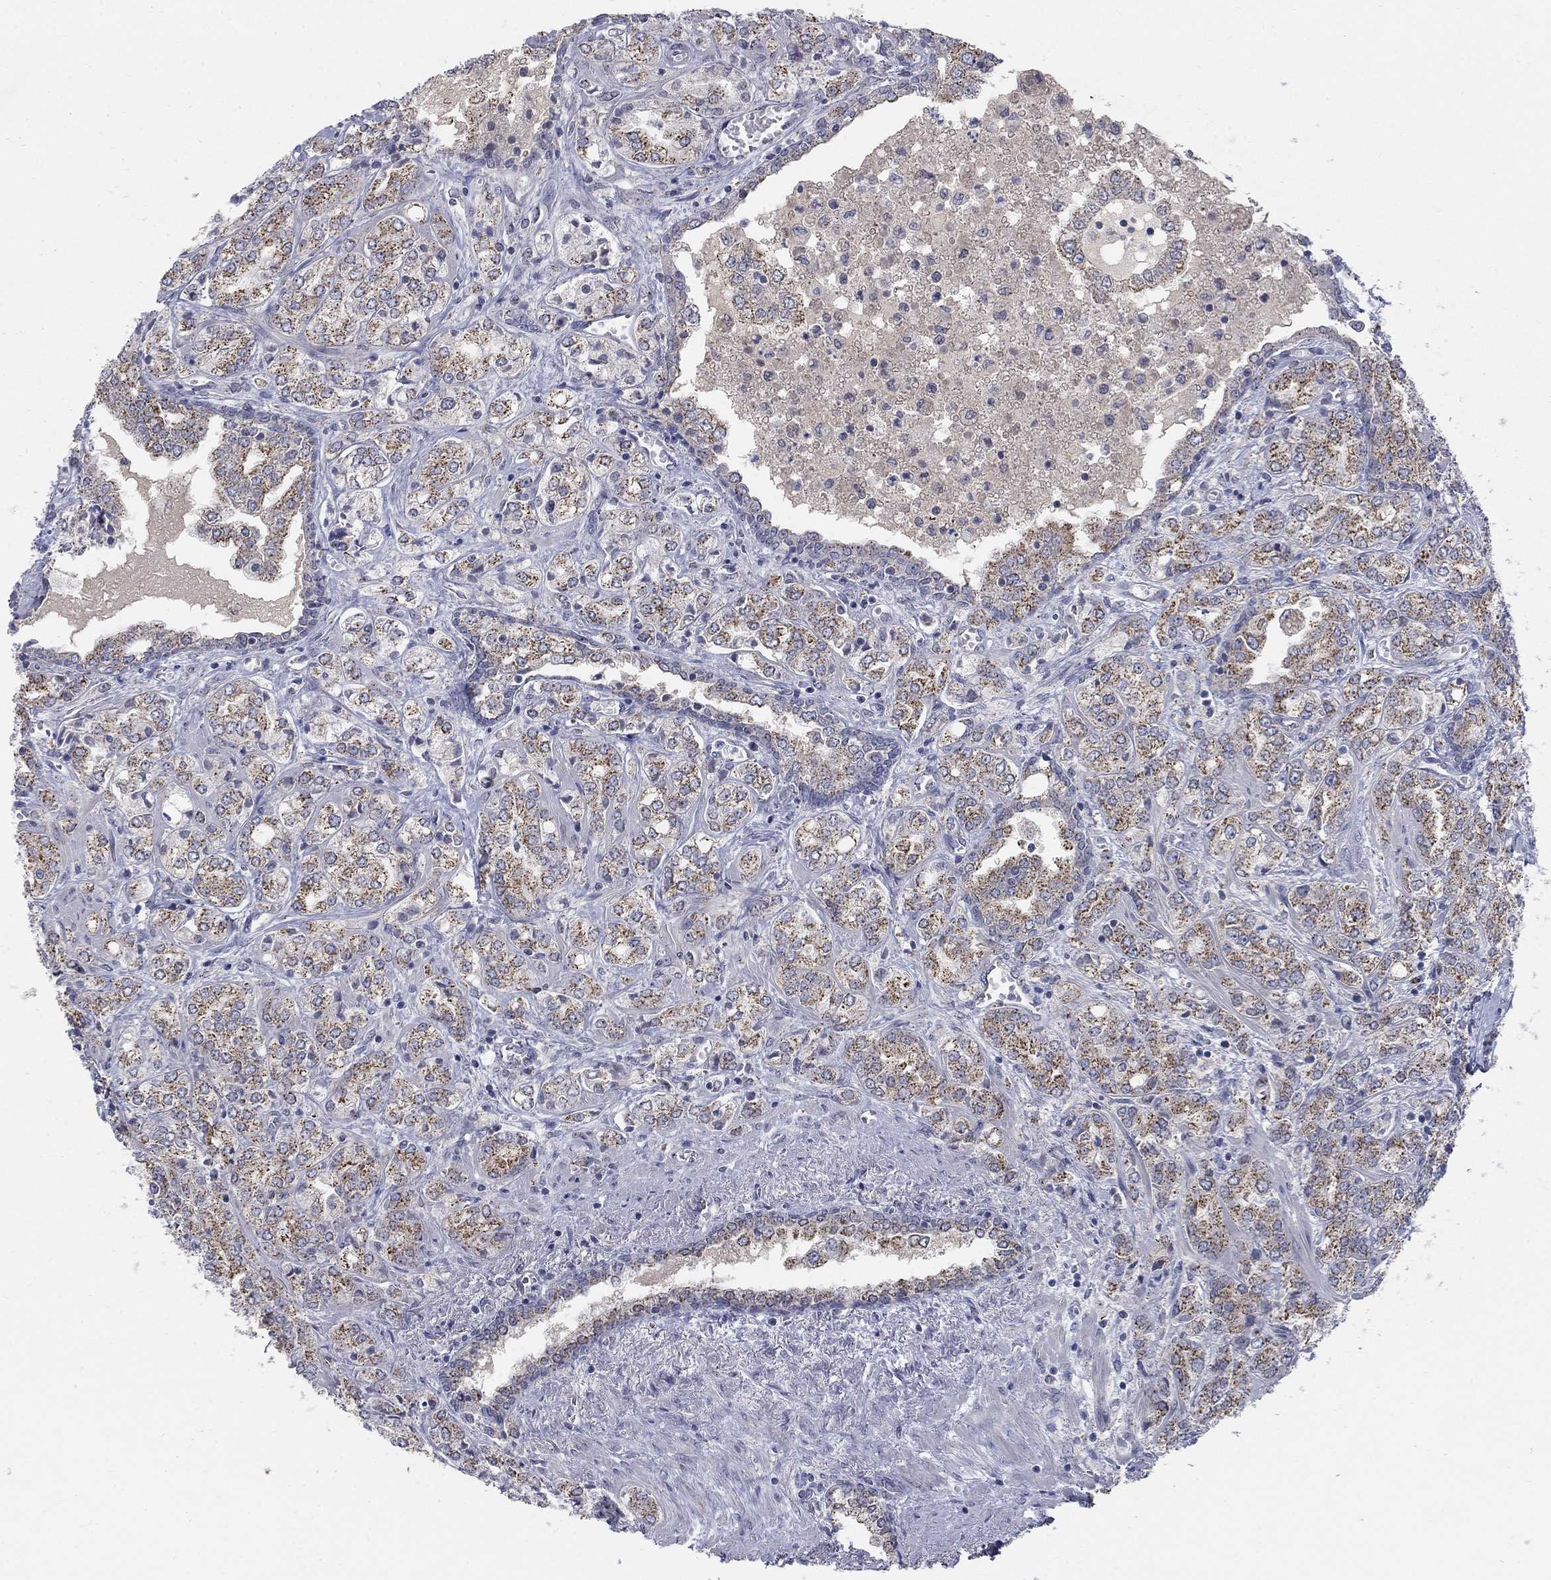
{"staining": {"intensity": "moderate", "quantity": ">75%", "location": "cytoplasmic/membranous"}, "tissue": "prostate cancer", "cell_type": "Tumor cells", "image_type": "cancer", "snomed": [{"axis": "morphology", "description": "Adenocarcinoma, NOS"}, {"axis": "topography", "description": "Prostate and seminal vesicle, NOS"}, {"axis": "topography", "description": "Prostate"}], "caption": "Protein analysis of adenocarcinoma (prostate) tissue reveals moderate cytoplasmic/membranous expression in about >75% of tumor cells. The staining is performed using DAB (3,3'-diaminobenzidine) brown chromogen to label protein expression. The nuclei are counter-stained blue using hematoxylin.", "gene": "PANK3", "patient": {"sex": "male", "age": 62}}